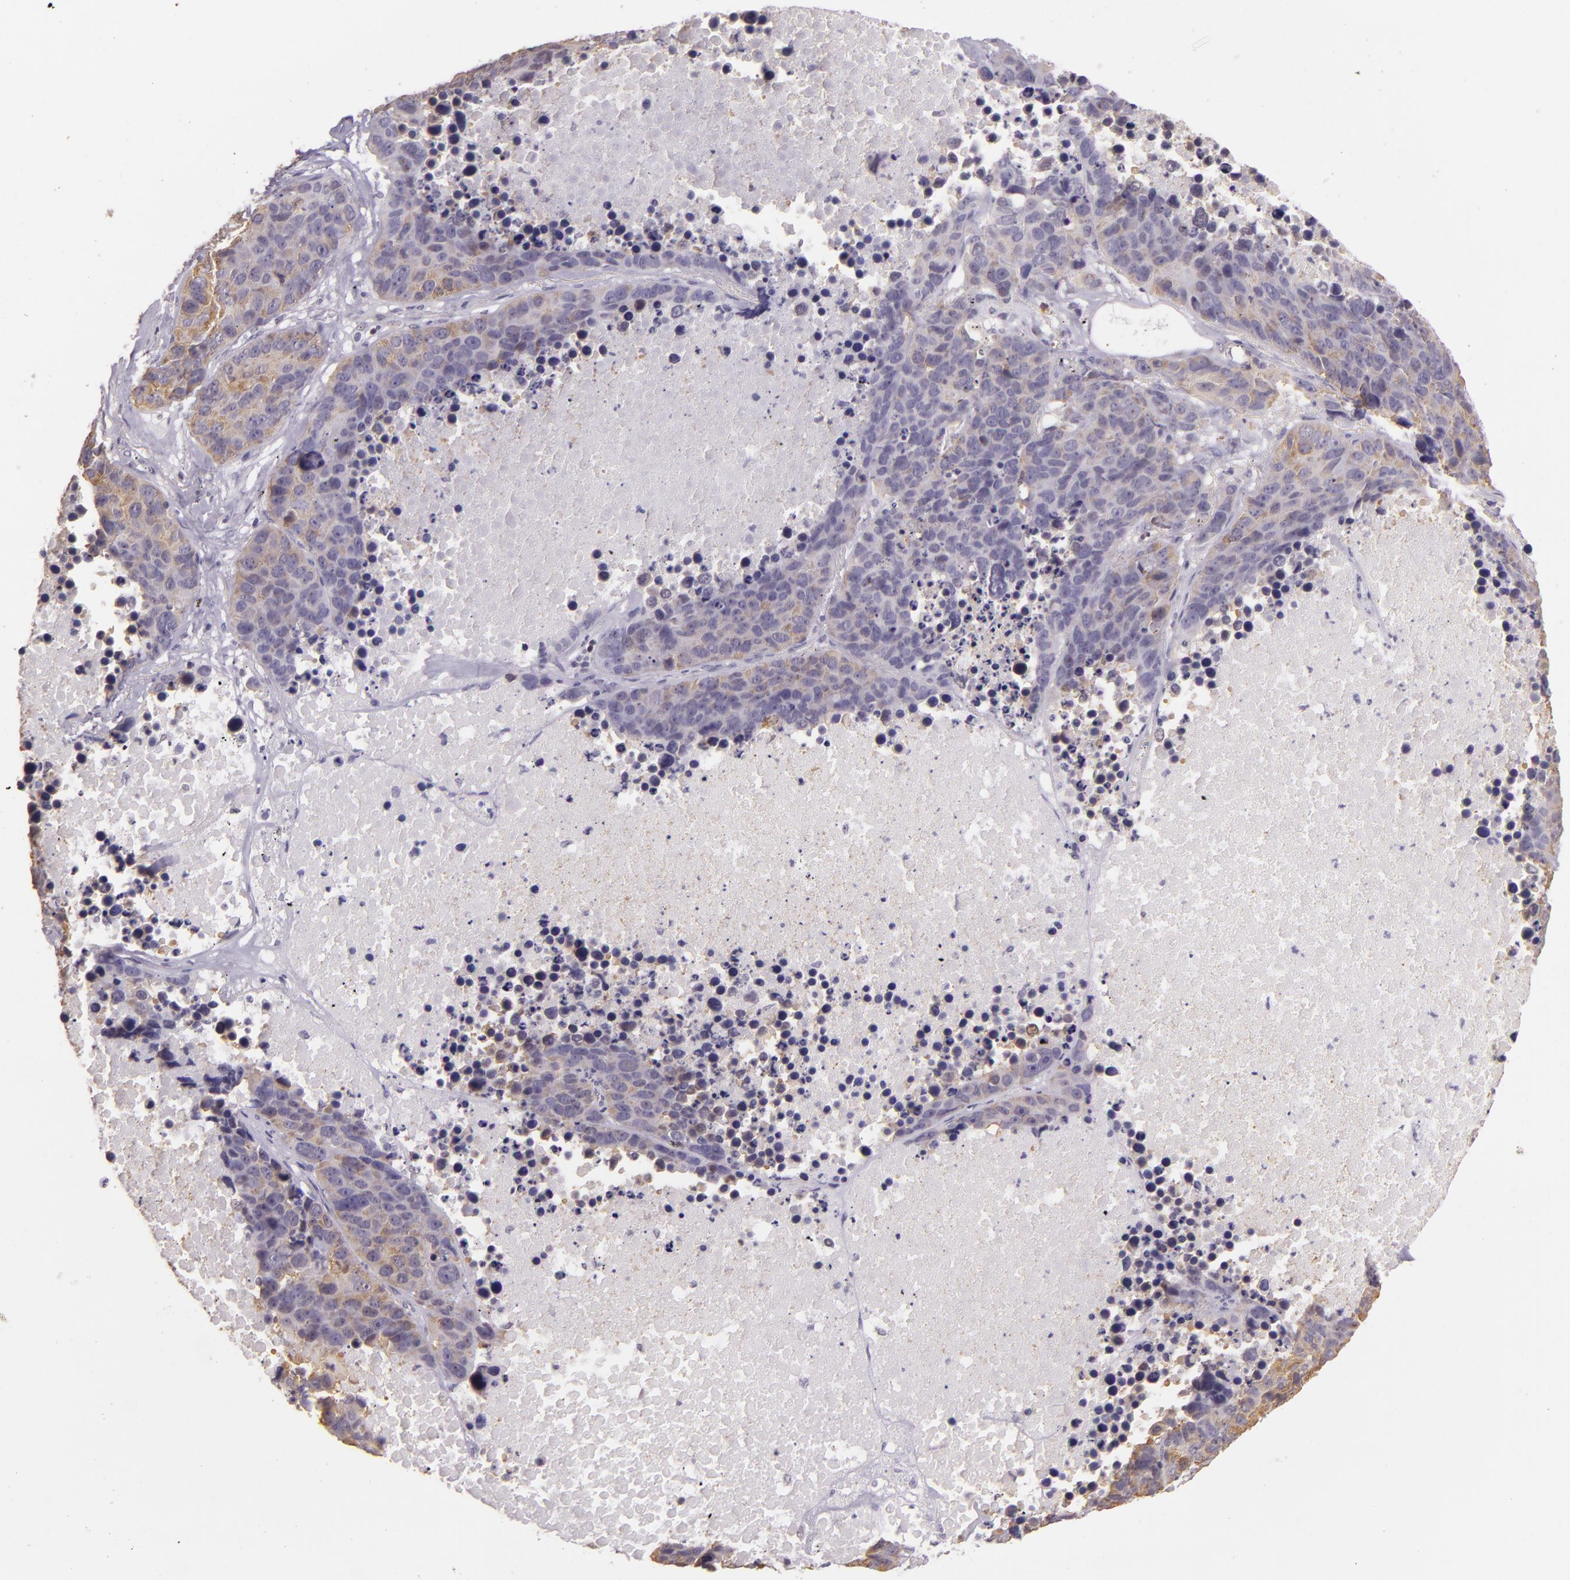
{"staining": {"intensity": "weak", "quantity": "25%-75%", "location": "cytoplasmic/membranous"}, "tissue": "lung cancer", "cell_type": "Tumor cells", "image_type": "cancer", "snomed": [{"axis": "morphology", "description": "Carcinoid, malignant, NOS"}, {"axis": "topography", "description": "Lung"}], "caption": "DAB (3,3'-diaminobenzidine) immunohistochemical staining of human malignant carcinoid (lung) demonstrates weak cytoplasmic/membranous protein positivity in approximately 25%-75% of tumor cells.", "gene": "HSPA8", "patient": {"sex": "male", "age": 60}}